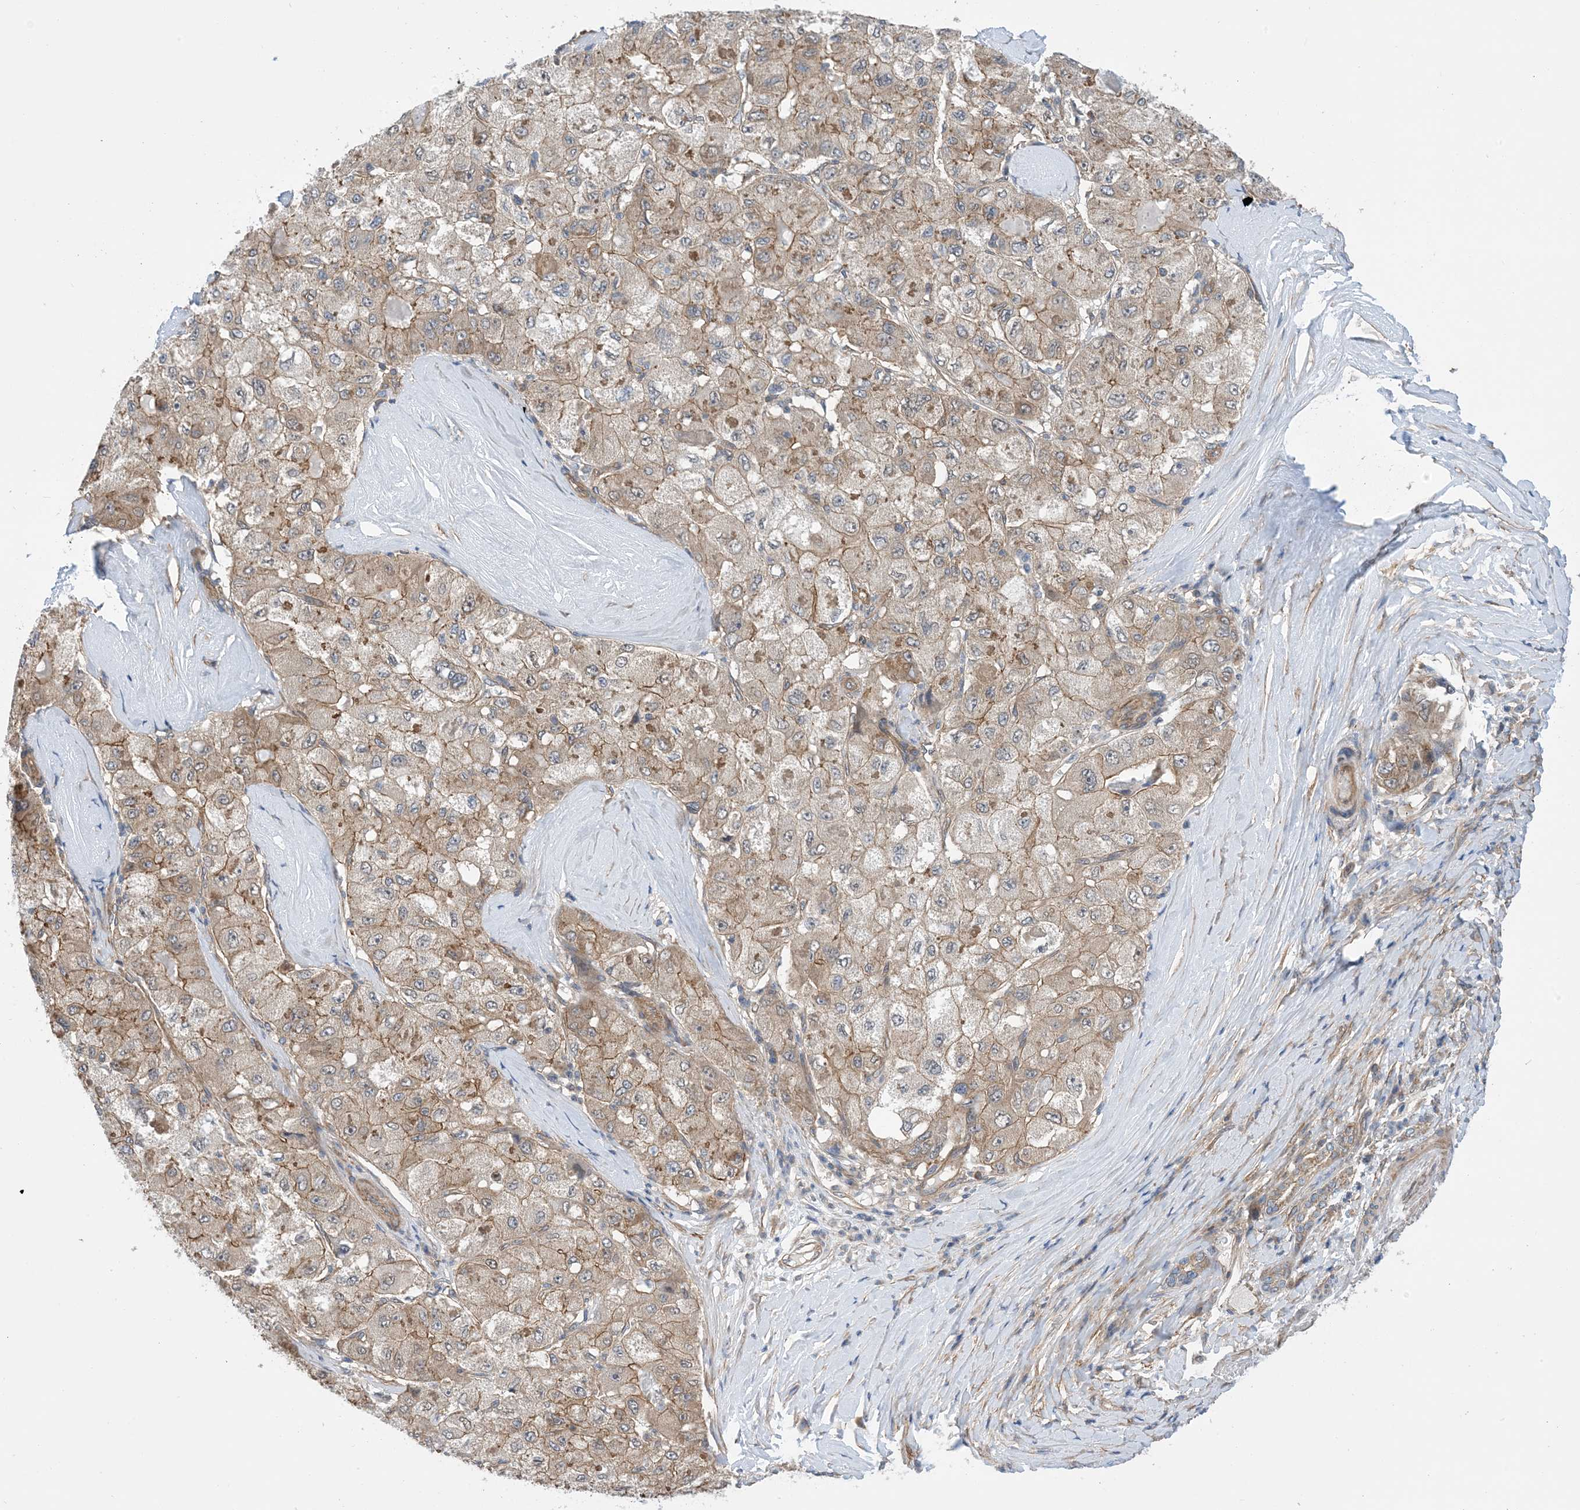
{"staining": {"intensity": "weak", "quantity": ">75%", "location": "cytoplasmic/membranous"}, "tissue": "liver cancer", "cell_type": "Tumor cells", "image_type": "cancer", "snomed": [{"axis": "morphology", "description": "Carcinoma, Hepatocellular, NOS"}, {"axis": "topography", "description": "Liver"}], "caption": "Brown immunohistochemical staining in human liver cancer (hepatocellular carcinoma) displays weak cytoplasmic/membranous expression in approximately >75% of tumor cells.", "gene": "EHBP1", "patient": {"sex": "male", "age": 80}}